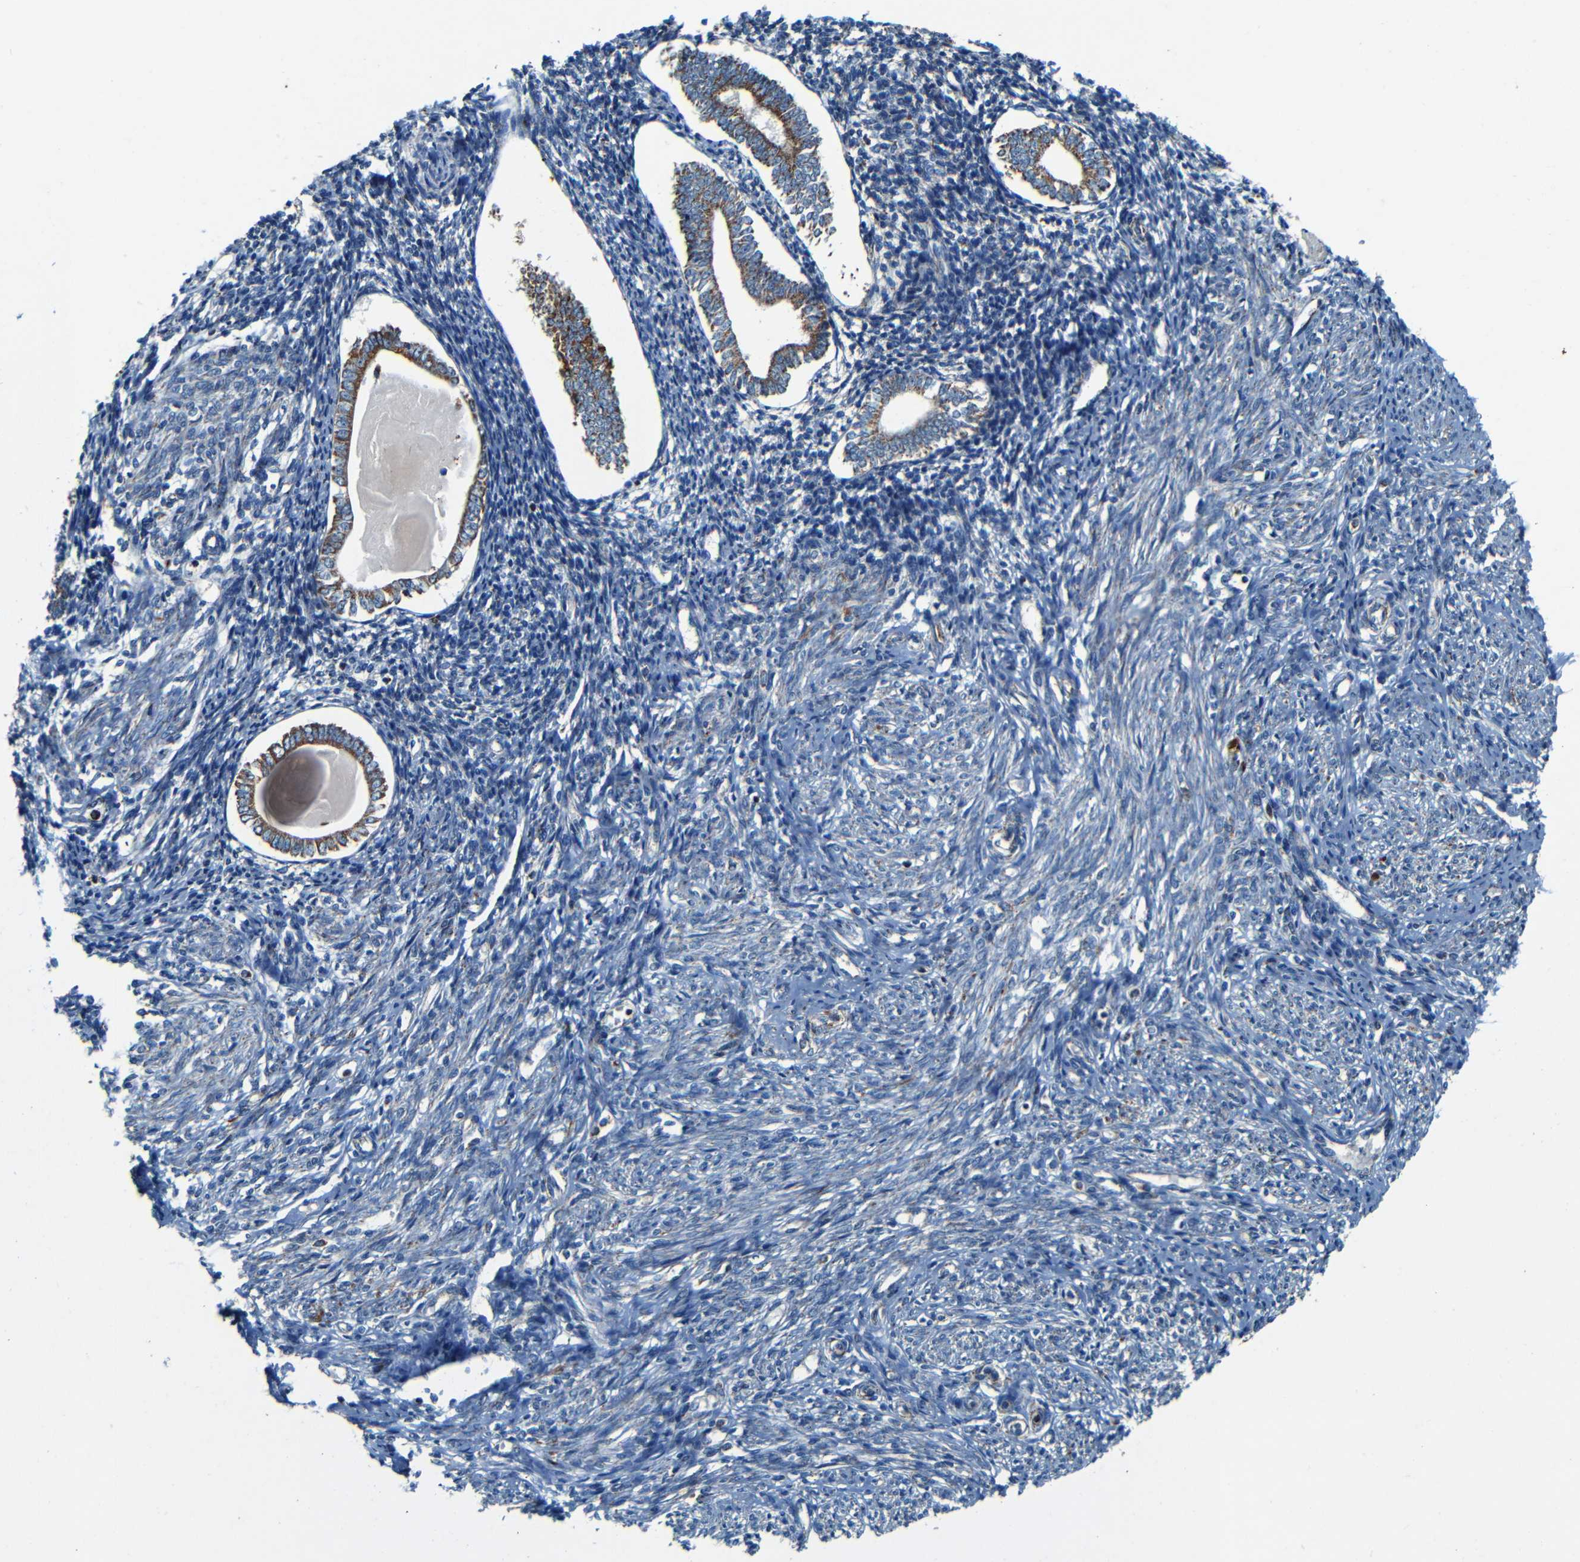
{"staining": {"intensity": "moderate", "quantity": "25%-75%", "location": "cytoplasmic/membranous"}, "tissue": "endometrium", "cell_type": "Cells in endometrial stroma", "image_type": "normal", "snomed": [{"axis": "morphology", "description": "Normal tissue, NOS"}, {"axis": "topography", "description": "Endometrium"}], "caption": "Moderate cytoplasmic/membranous protein positivity is seen in about 25%-75% of cells in endometrial stroma in endometrium.", "gene": "WSCD2", "patient": {"sex": "female", "age": 71}}